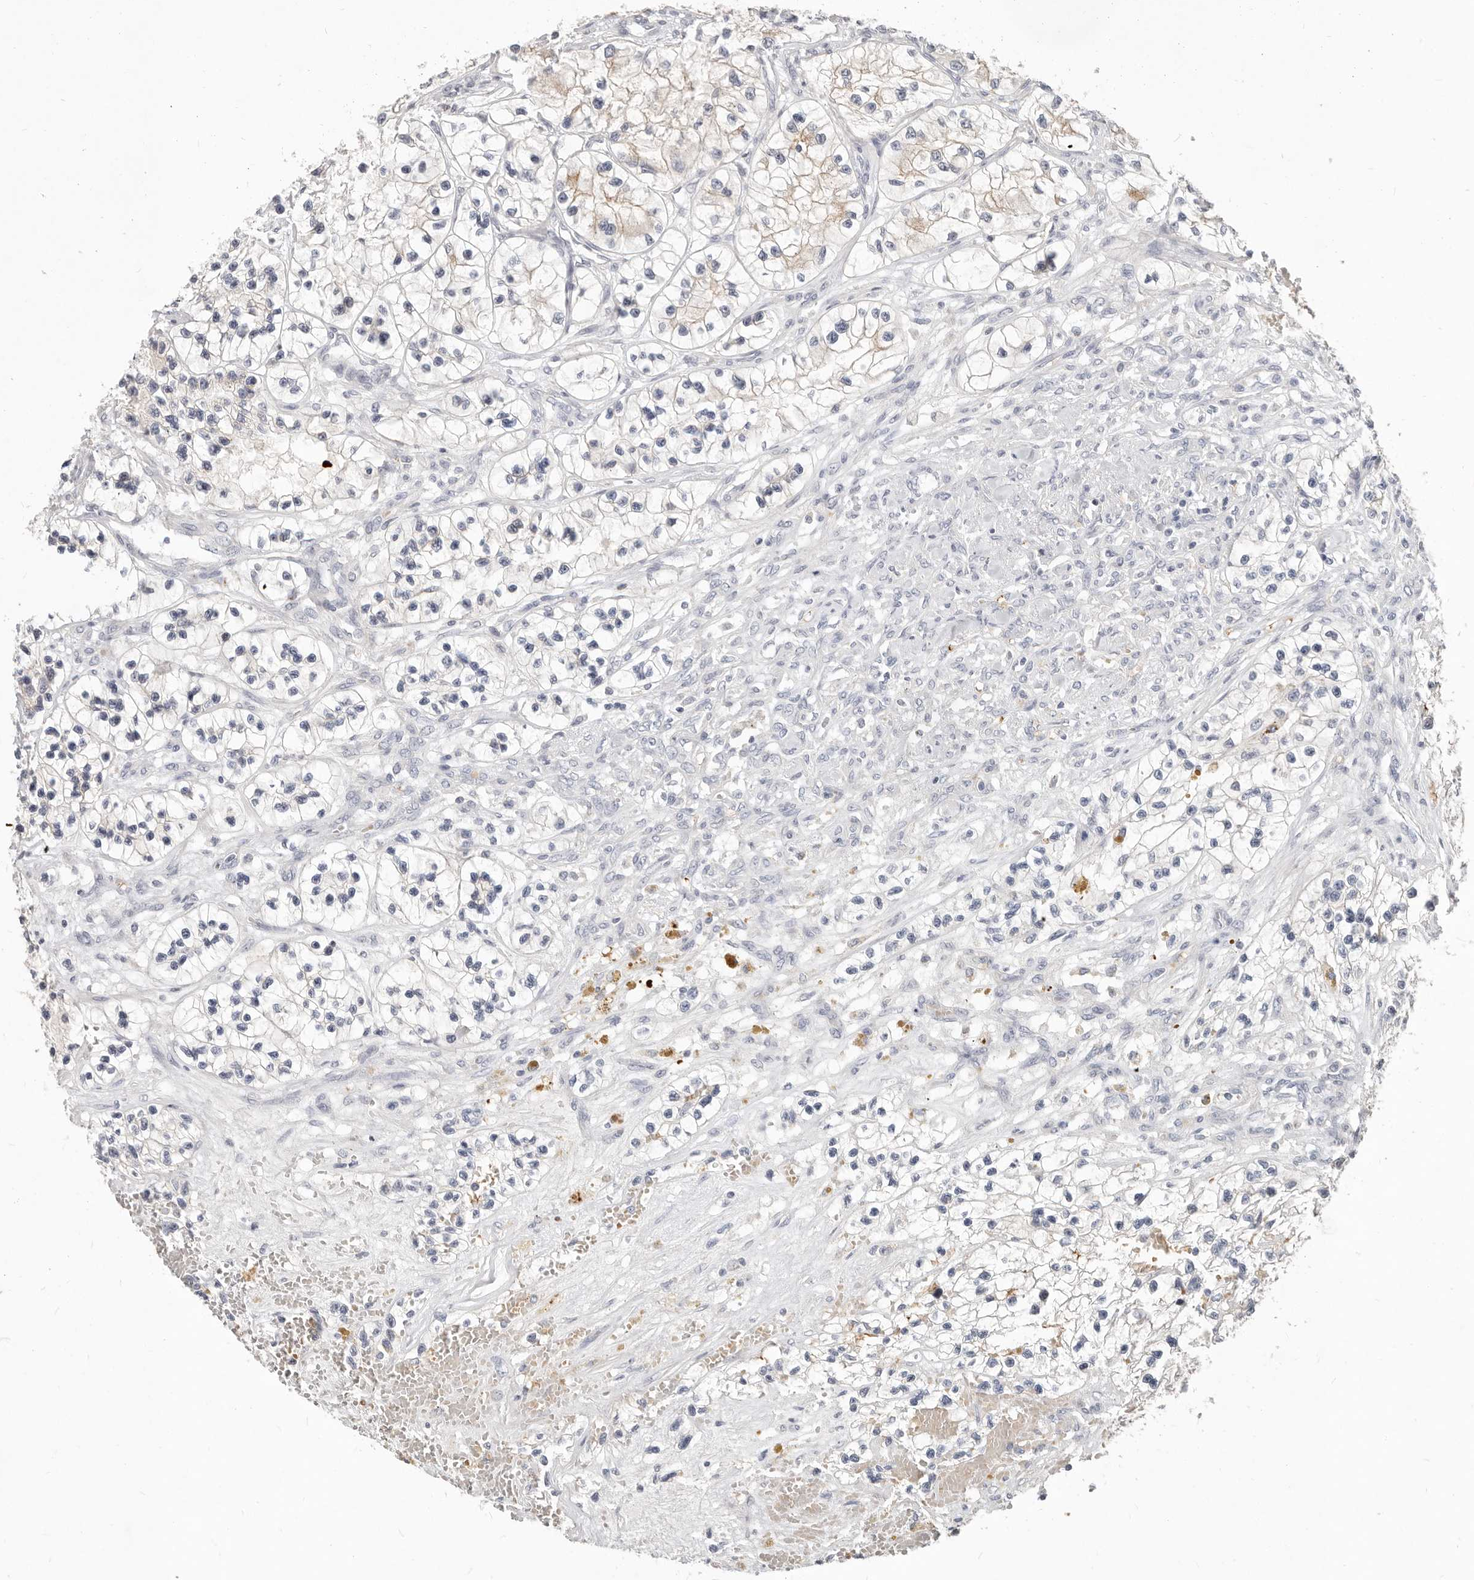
{"staining": {"intensity": "weak", "quantity": "<25%", "location": "cytoplasmic/membranous"}, "tissue": "renal cancer", "cell_type": "Tumor cells", "image_type": "cancer", "snomed": [{"axis": "morphology", "description": "Adenocarcinoma, NOS"}, {"axis": "topography", "description": "Kidney"}], "caption": "There is no significant positivity in tumor cells of renal cancer.", "gene": "TMEM63B", "patient": {"sex": "female", "age": 57}}